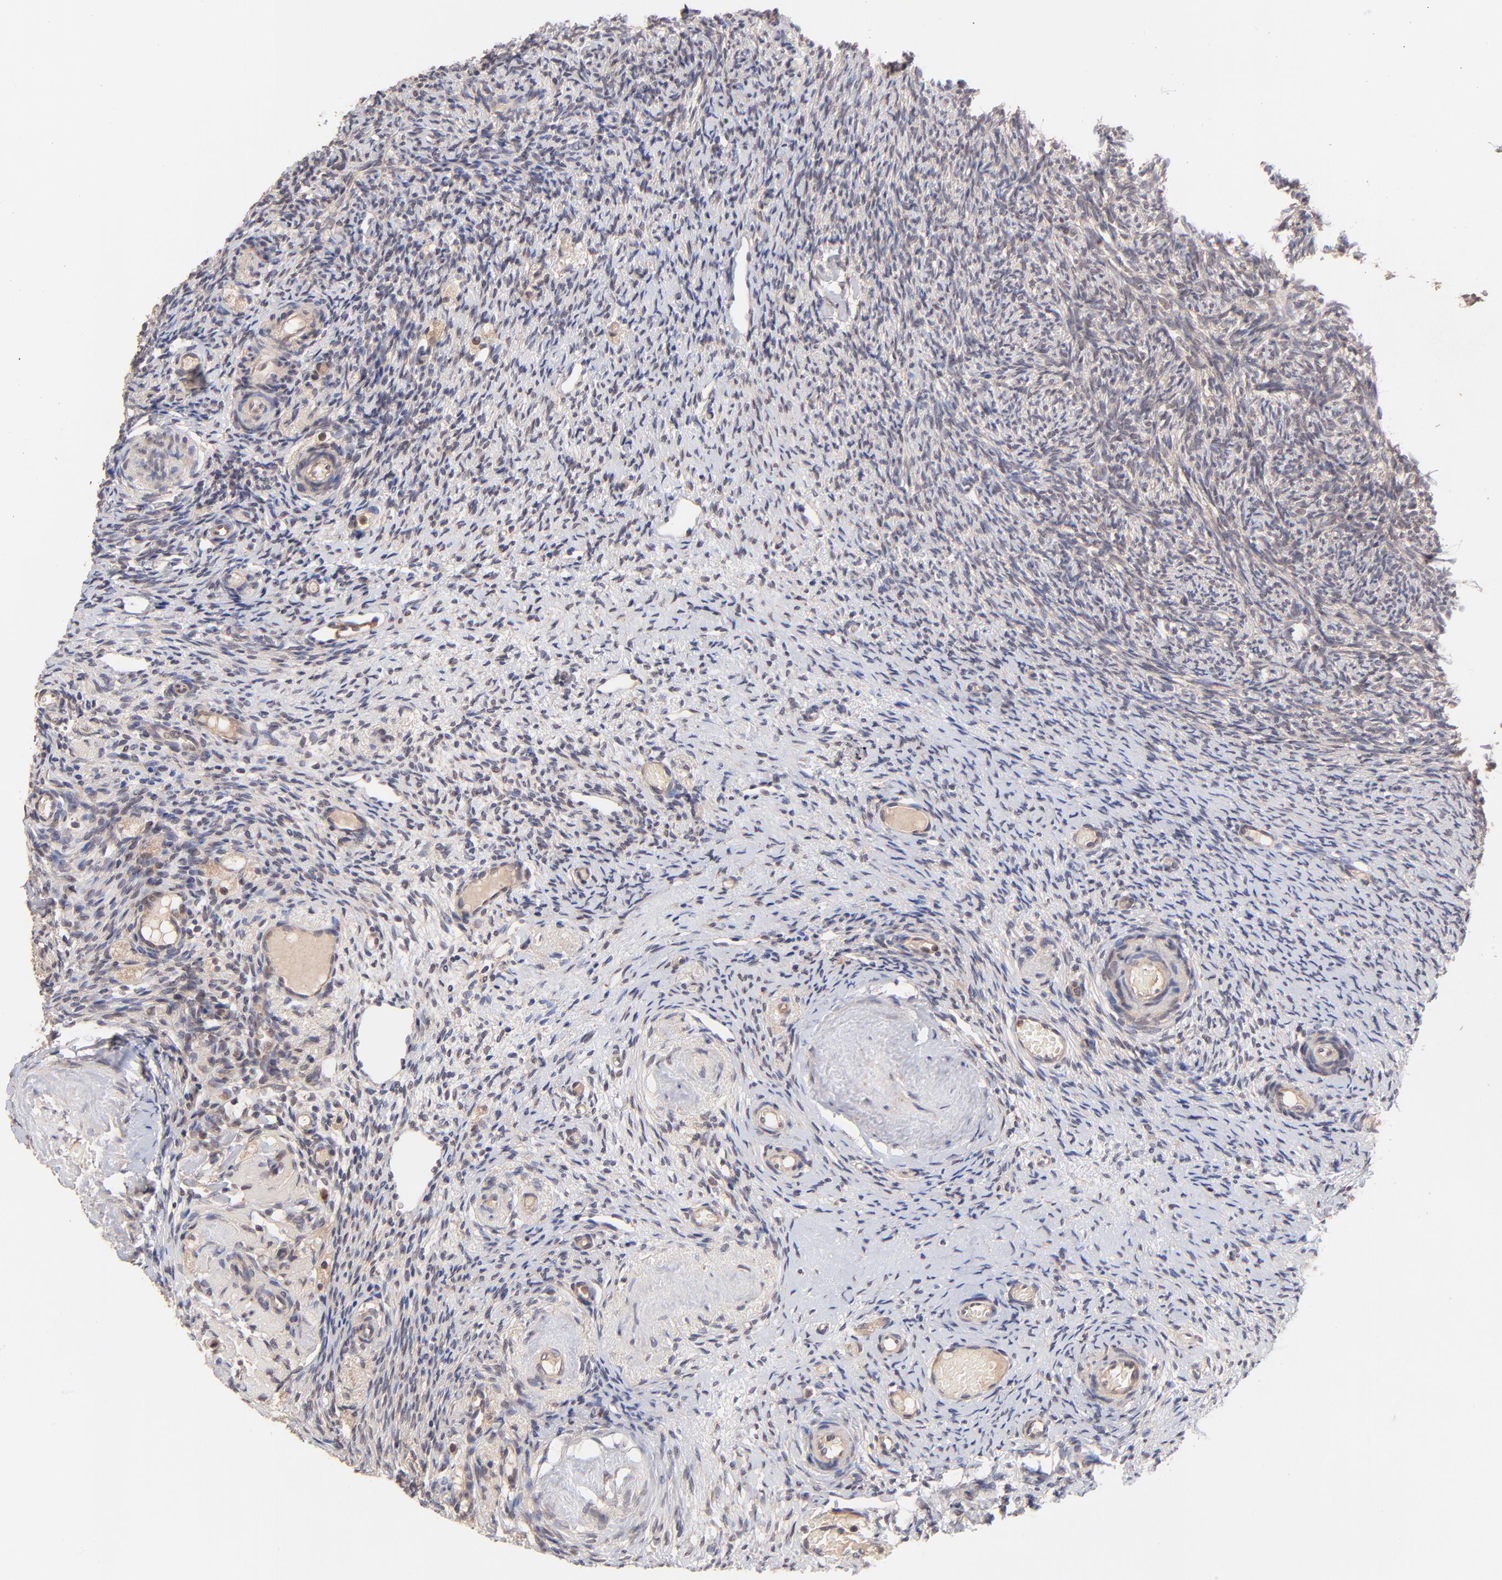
{"staining": {"intensity": "weak", "quantity": ">75%", "location": "cytoplasmic/membranous"}, "tissue": "ovary", "cell_type": "Ovarian stroma cells", "image_type": "normal", "snomed": [{"axis": "morphology", "description": "Normal tissue, NOS"}, {"axis": "topography", "description": "Ovary"}], "caption": "Immunohistochemistry (IHC) photomicrograph of benign human ovary stained for a protein (brown), which reveals low levels of weak cytoplasmic/membranous staining in approximately >75% of ovarian stroma cells.", "gene": "BAIAP2L2", "patient": {"sex": "female", "age": 60}}